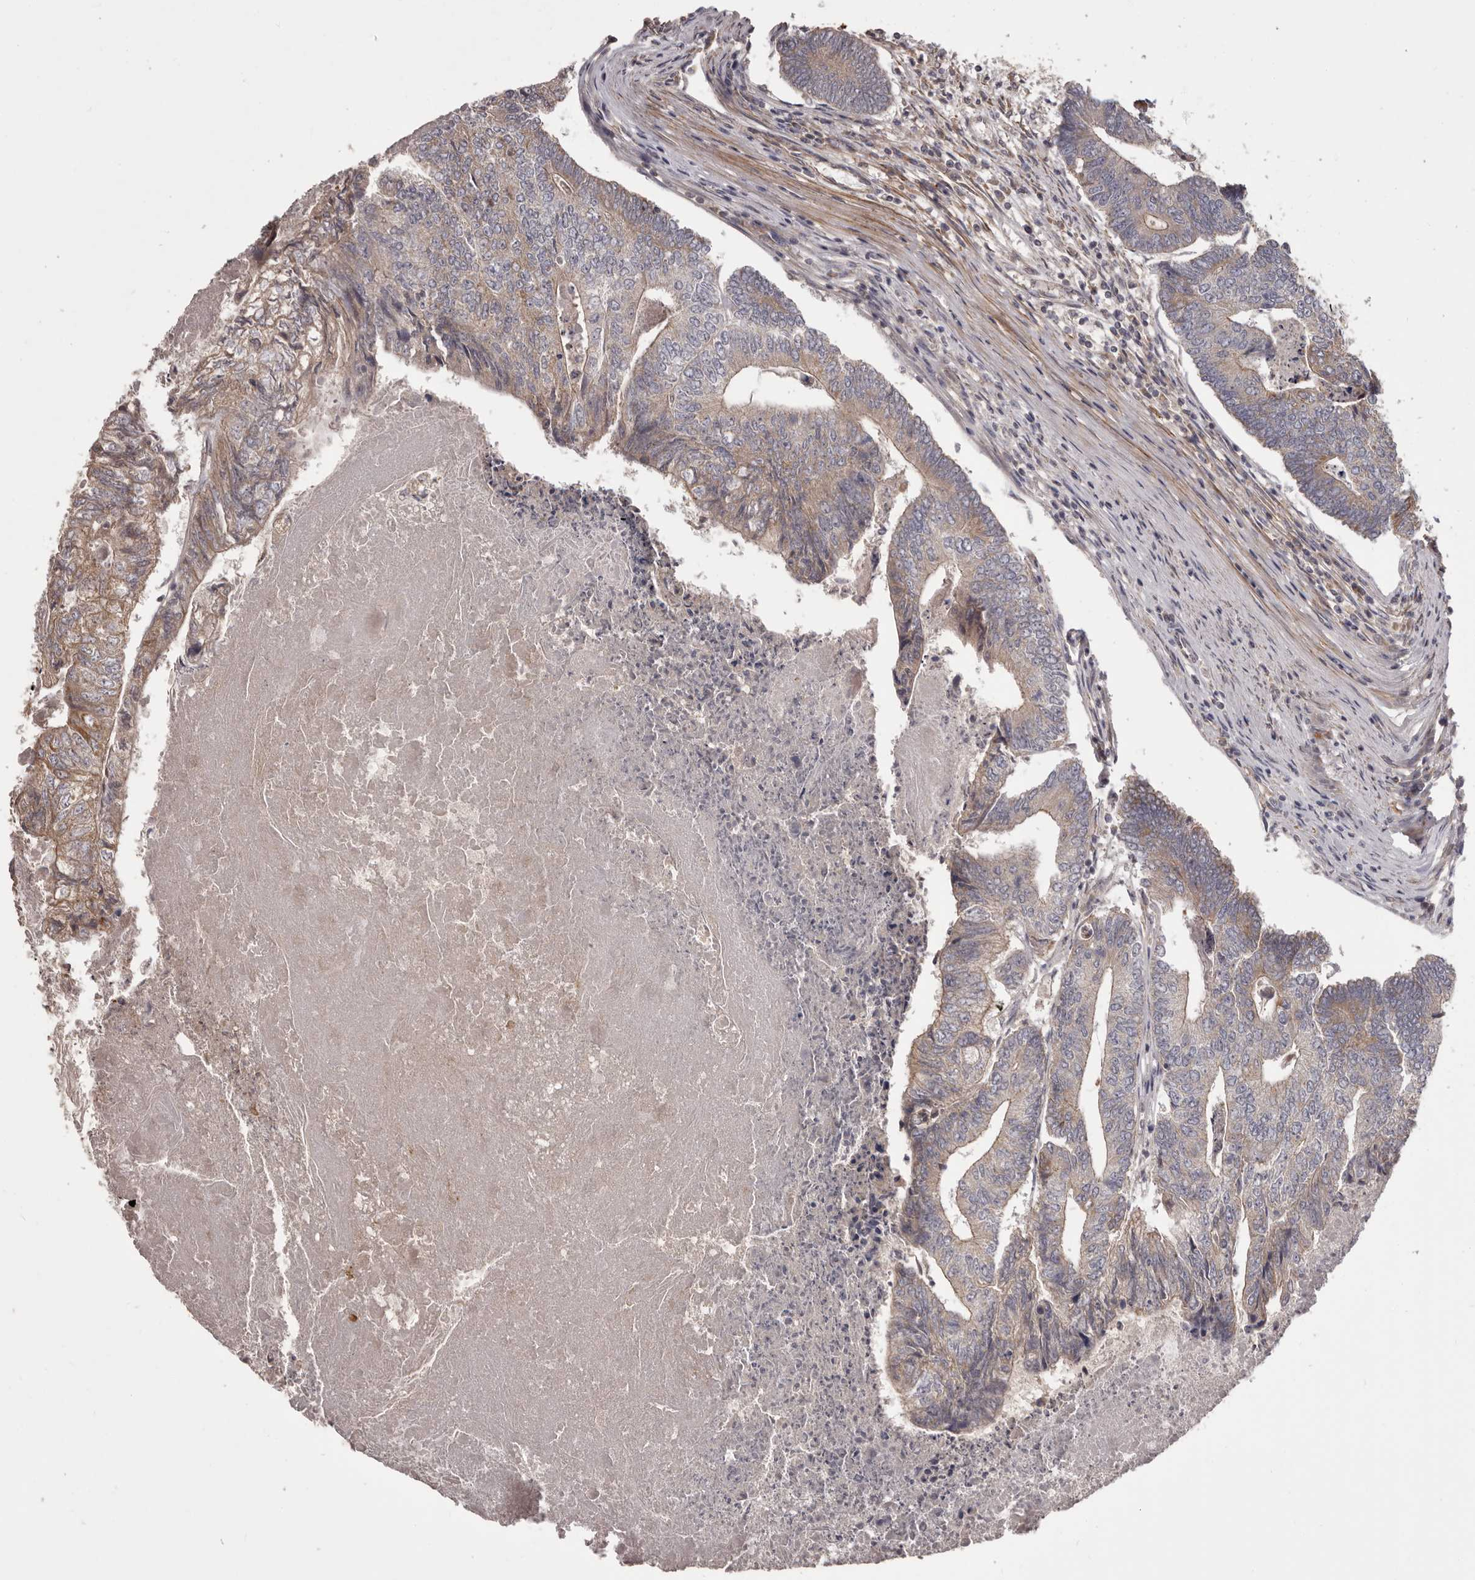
{"staining": {"intensity": "weak", "quantity": ">75%", "location": "cytoplasmic/membranous"}, "tissue": "colorectal cancer", "cell_type": "Tumor cells", "image_type": "cancer", "snomed": [{"axis": "morphology", "description": "Adenocarcinoma, NOS"}, {"axis": "topography", "description": "Colon"}], "caption": "This is an image of IHC staining of adenocarcinoma (colorectal), which shows weak staining in the cytoplasmic/membranous of tumor cells.", "gene": "HRH1", "patient": {"sex": "female", "age": 67}}